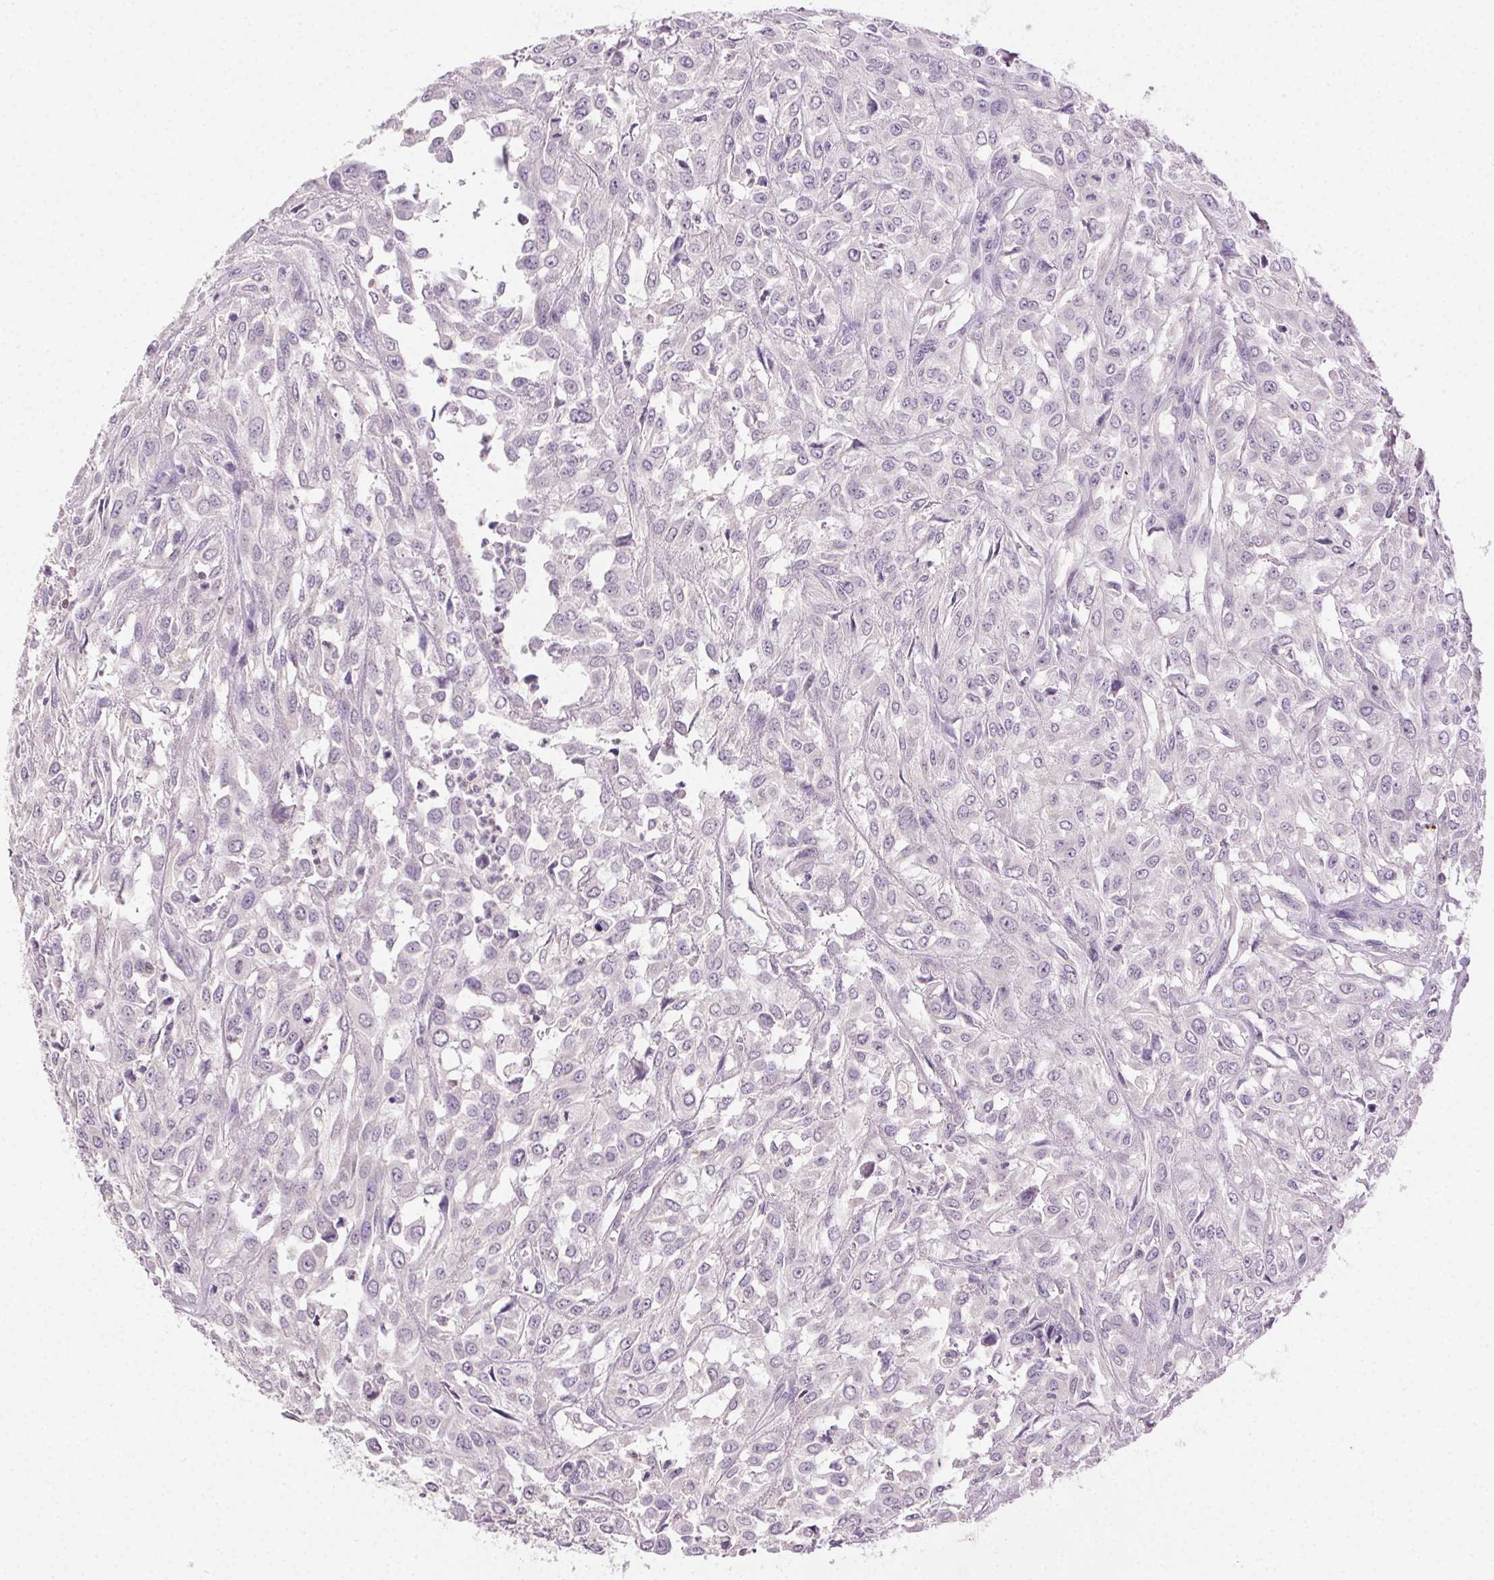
{"staining": {"intensity": "negative", "quantity": "none", "location": "none"}, "tissue": "urothelial cancer", "cell_type": "Tumor cells", "image_type": "cancer", "snomed": [{"axis": "morphology", "description": "Urothelial carcinoma, High grade"}, {"axis": "topography", "description": "Urinary bladder"}], "caption": "High magnification brightfield microscopy of urothelial carcinoma (high-grade) stained with DAB (brown) and counterstained with hematoxylin (blue): tumor cells show no significant expression.", "gene": "AKAP5", "patient": {"sex": "male", "age": 67}}